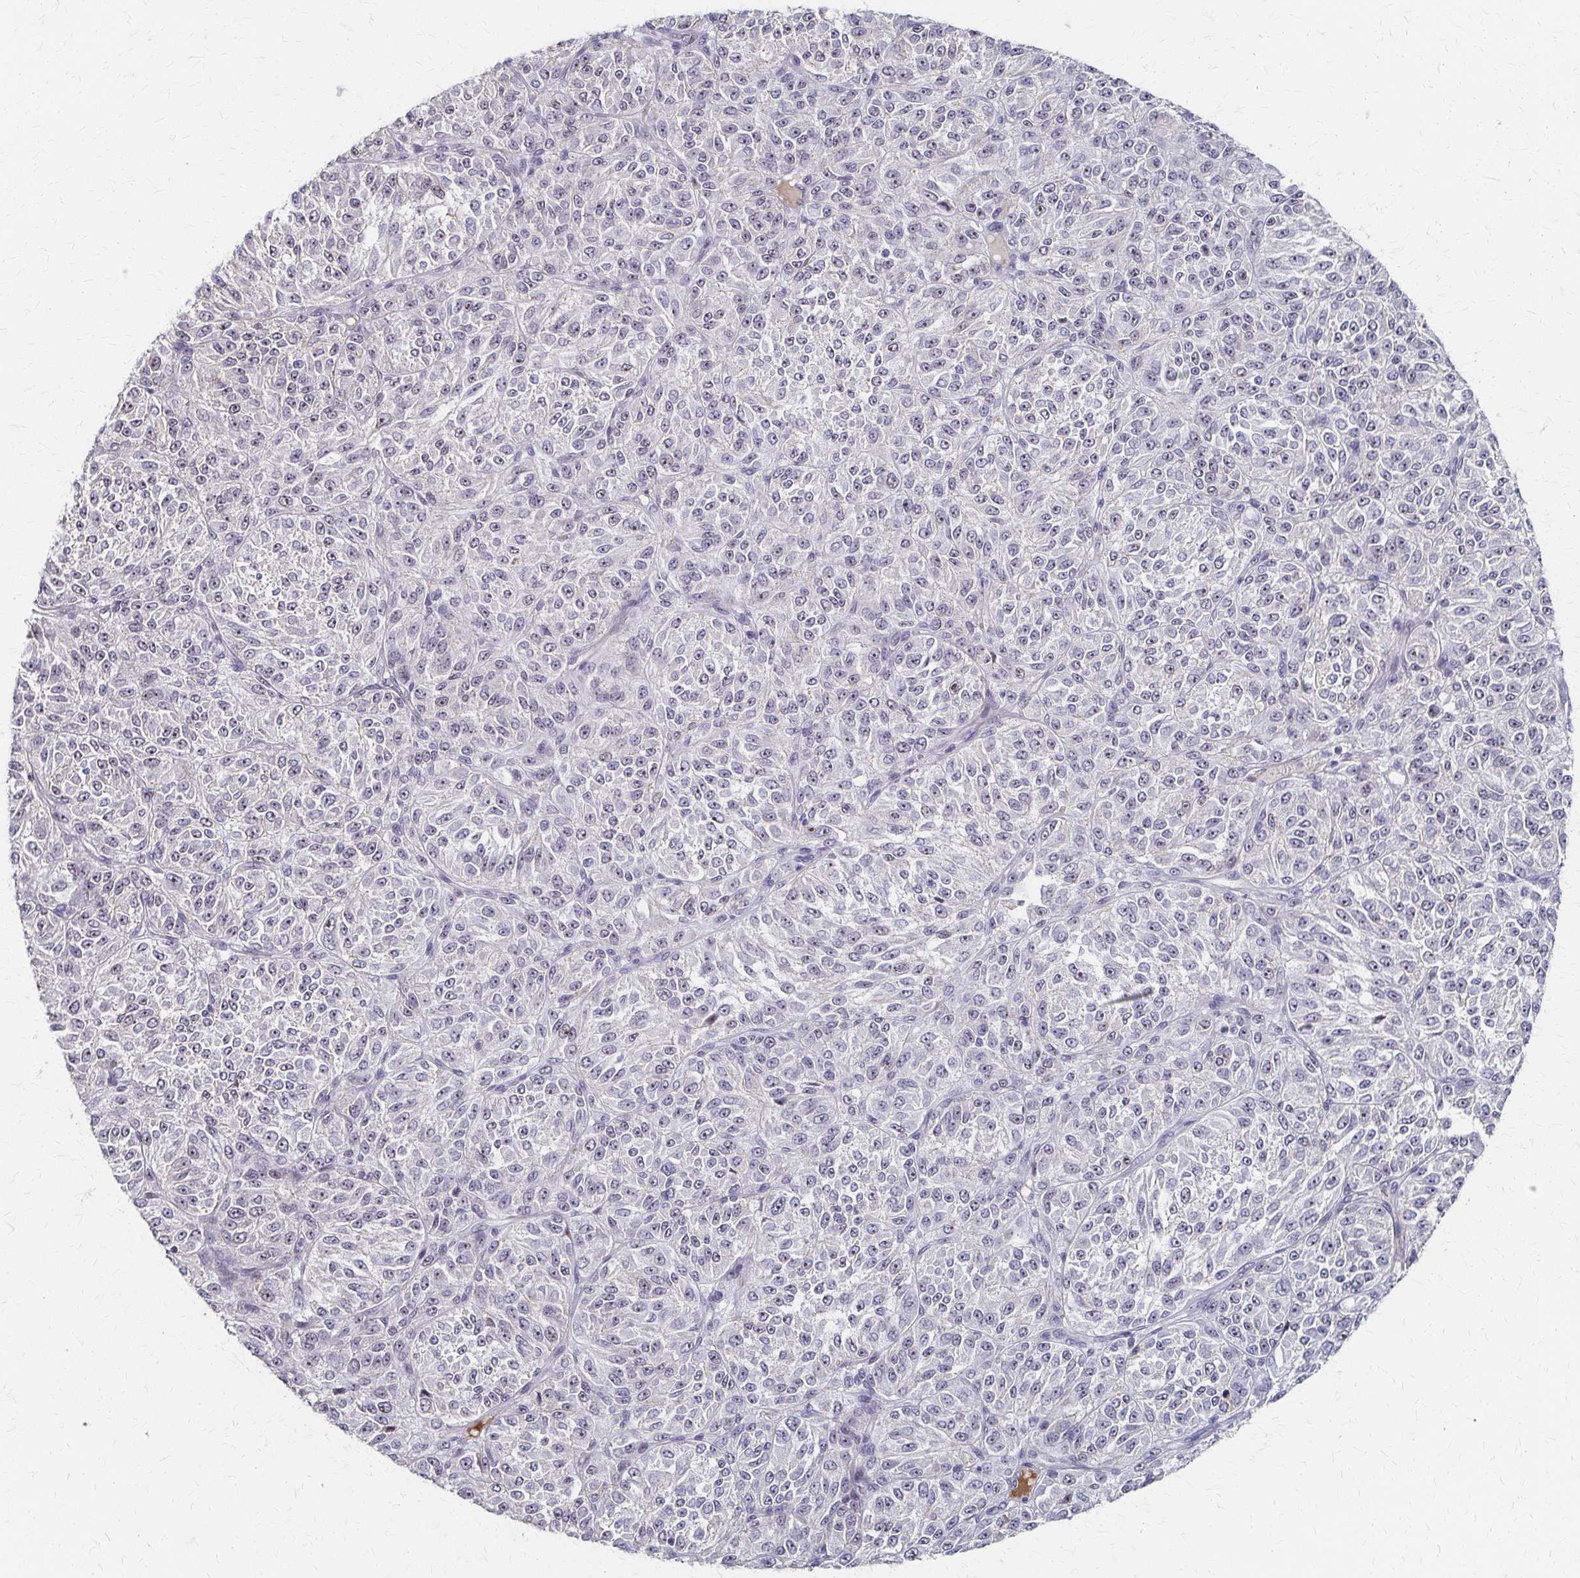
{"staining": {"intensity": "negative", "quantity": "none", "location": "none"}, "tissue": "melanoma", "cell_type": "Tumor cells", "image_type": "cancer", "snomed": [{"axis": "morphology", "description": "Malignant melanoma, Metastatic site"}, {"axis": "topography", "description": "Brain"}], "caption": "There is no significant expression in tumor cells of malignant melanoma (metastatic site).", "gene": "PES1", "patient": {"sex": "female", "age": 56}}